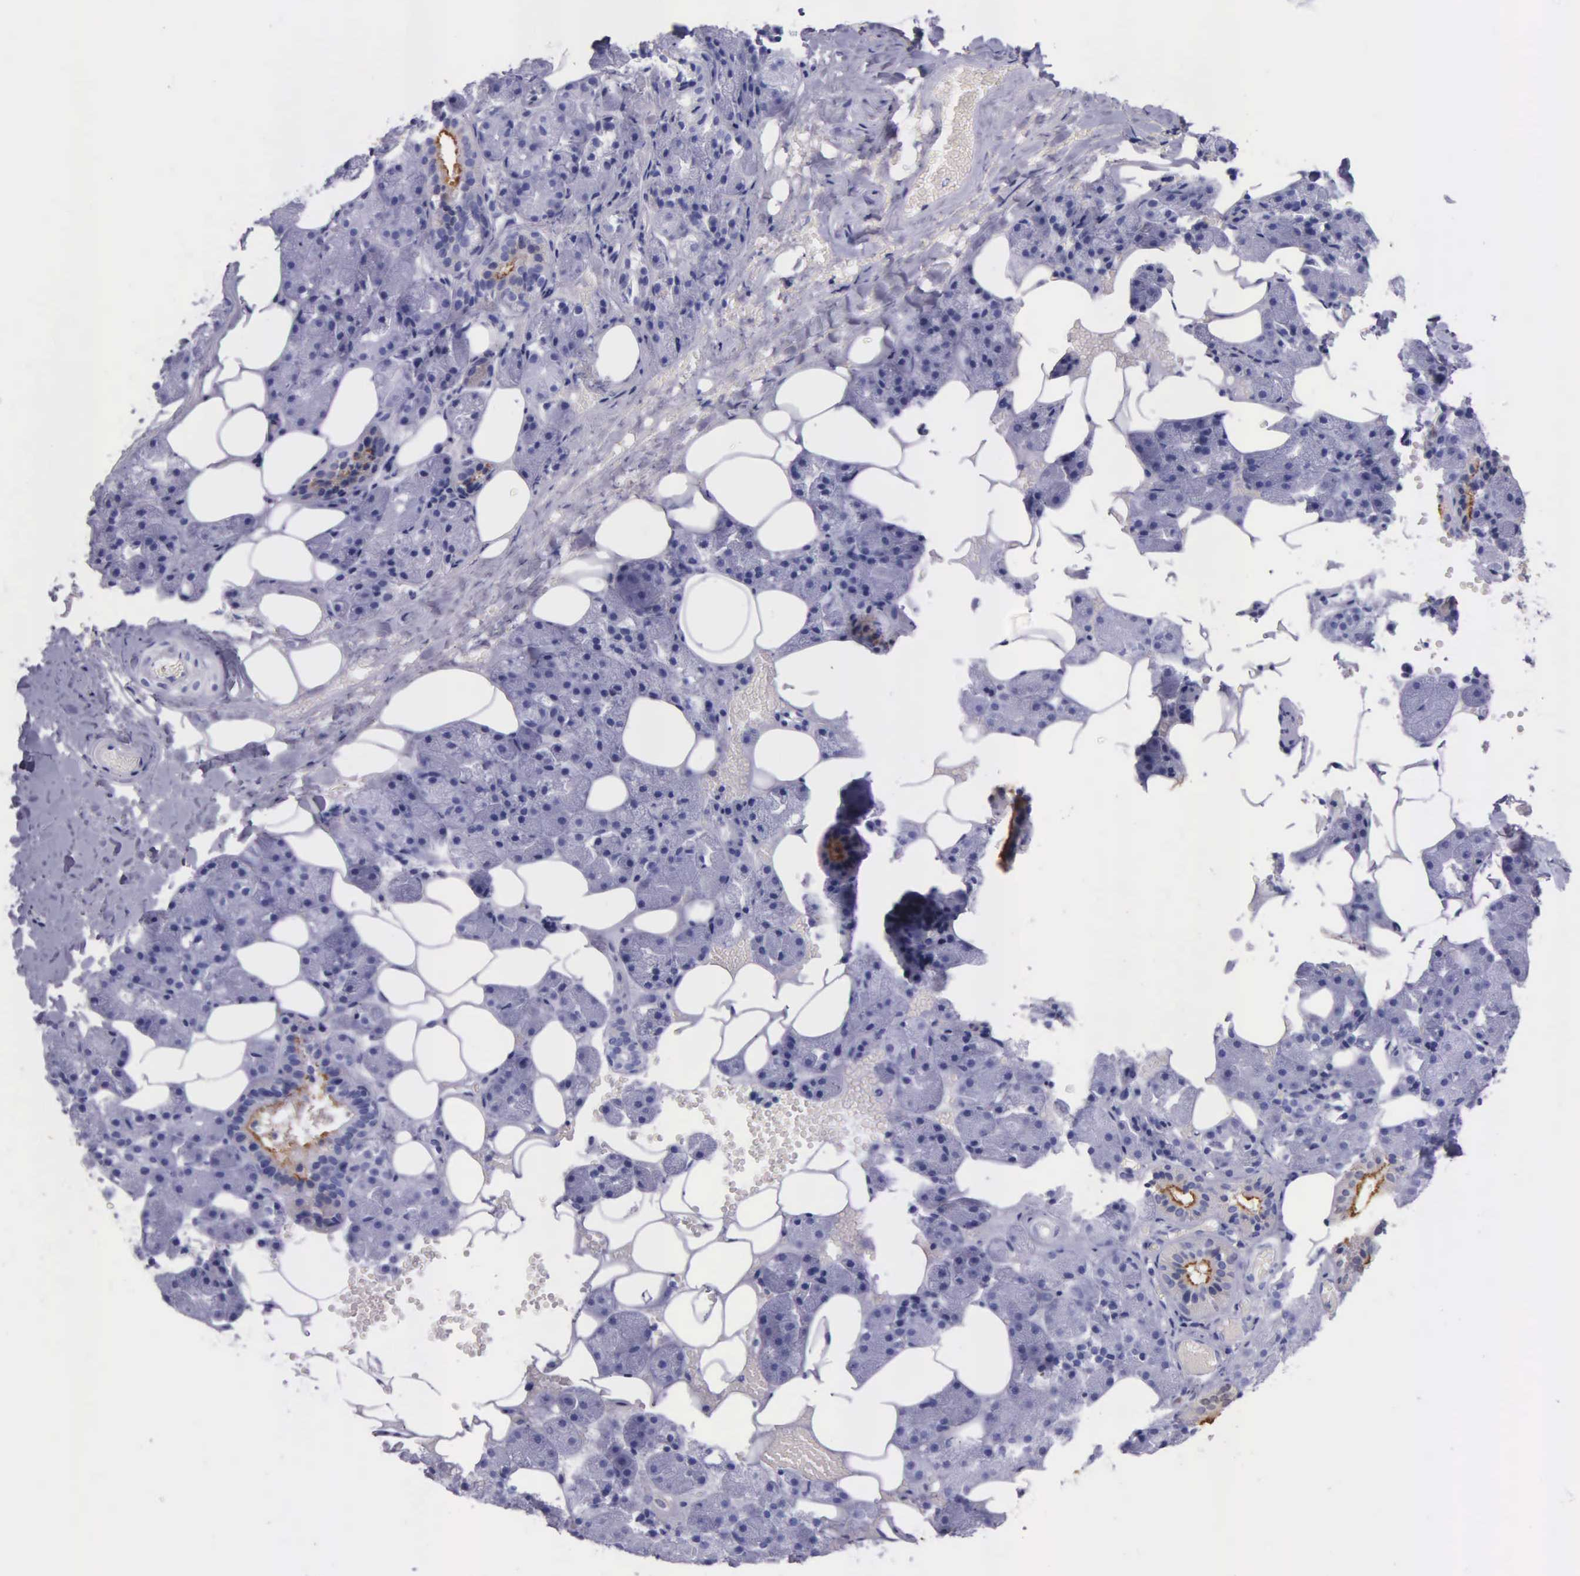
{"staining": {"intensity": "weak", "quantity": "25%-75%", "location": "cytoplasmic/membranous"}, "tissue": "salivary gland", "cell_type": "Glandular cells", "image_type": "normal", "snomed": [{"axis": "morphology", "description": "Normal tissue, NOS"}, {"axis": "topography", "description": "Salivary gland"}], "caption": "Protein staining by immunohistochemistry displays weak cytoplasmic/membranous staining in approximately 25%-75% of glandular cells in benign salivary gland.", "gene": "KLK2", "patient": {"sex": "female", "age": 55}}